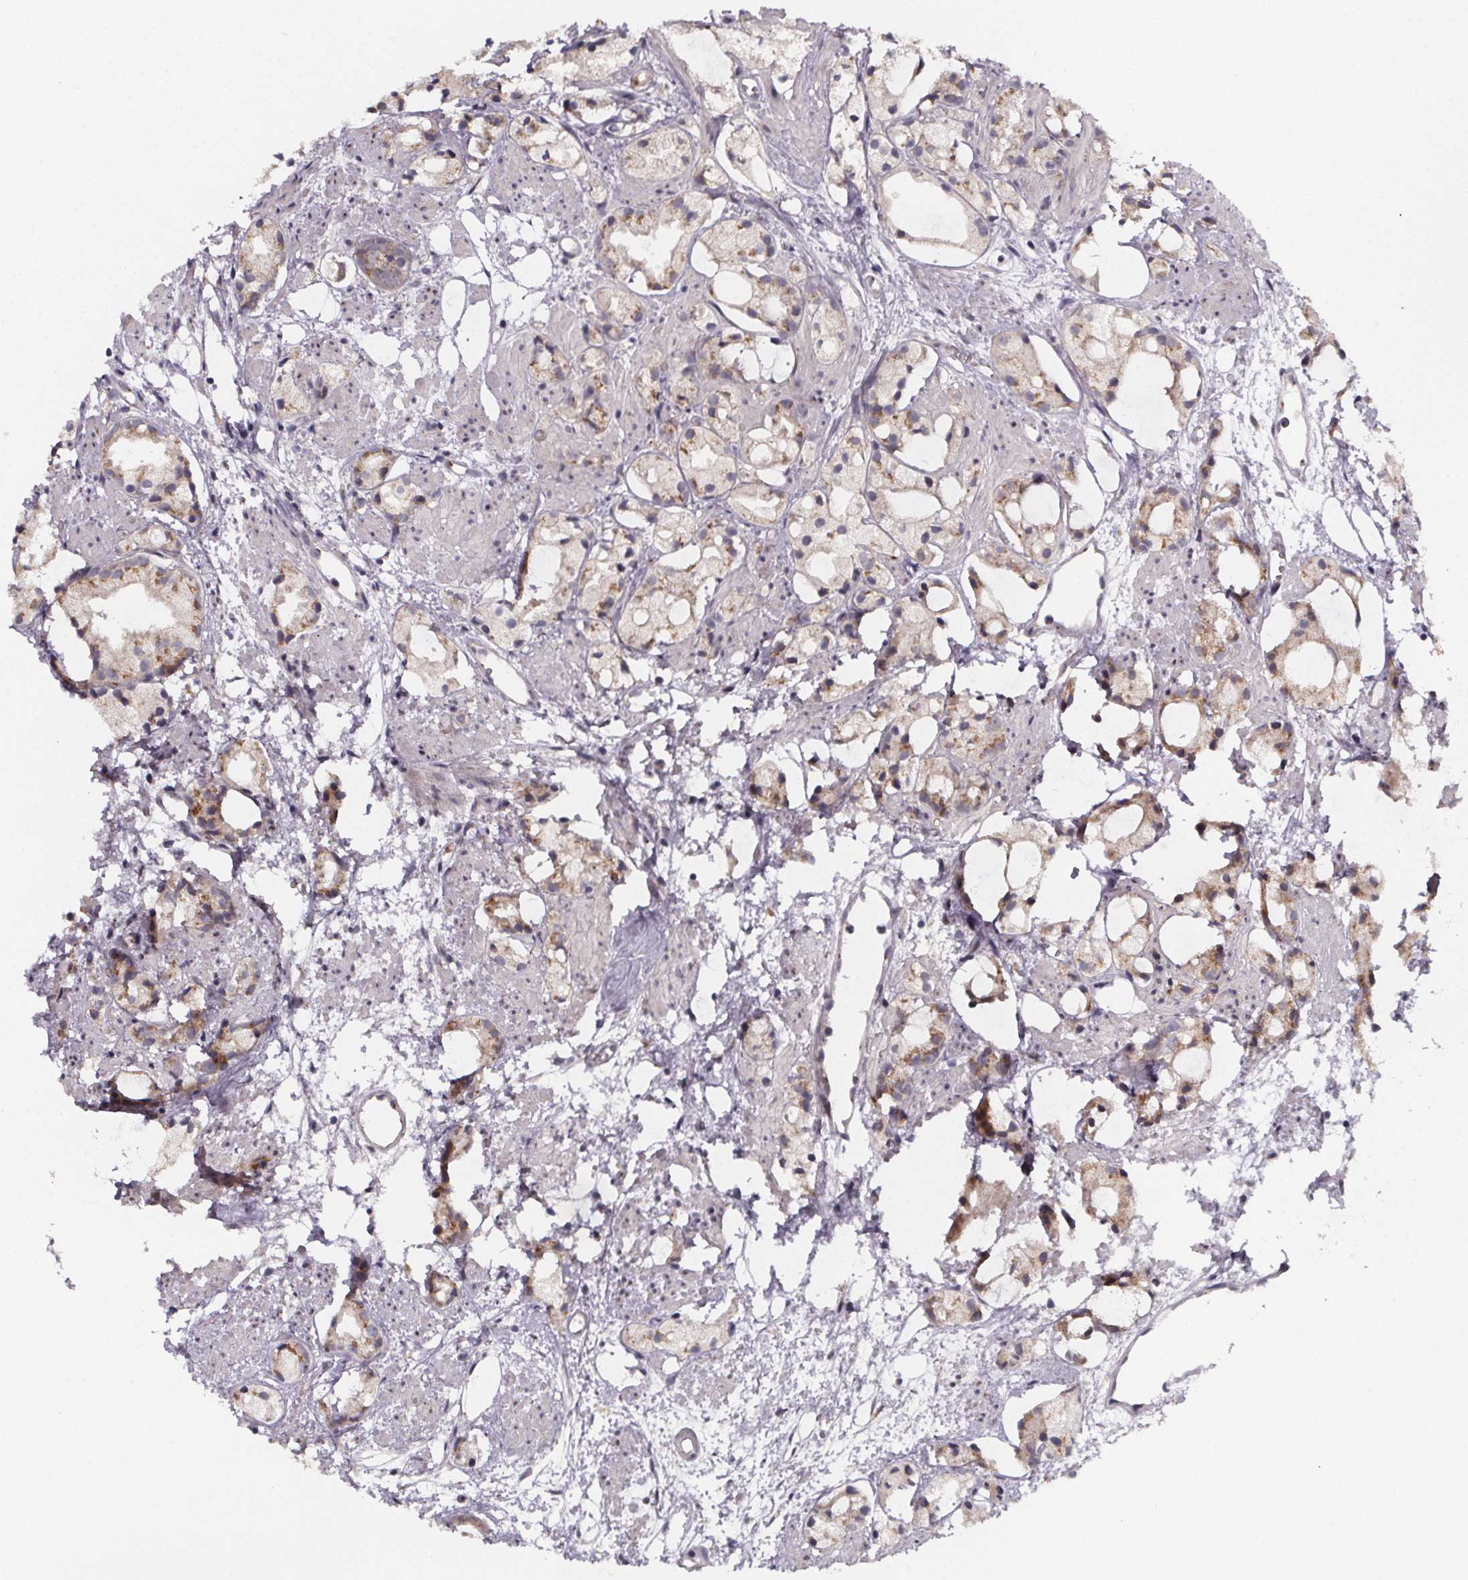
{"staining": {"intensity": "moderate", "quantity": "<25%", "location": "cytoplasmic/membranous"}, "tissue": "prostate cancer", "cell_type": "Tumor cells", "image_type": "cancer", "snomed": [{"axis": "morphology", "description": "Adenocarcinoma, High grade"}, {"axis": "topography", "description": "Prostate"}], "caption": "Prostate cancer (adenocarcinoma (high-grade)) stained with a protein marker shows moderate staining in tumor cells.", "gene": "NDST1", "patient": {"sex": "male", "age": 85}}